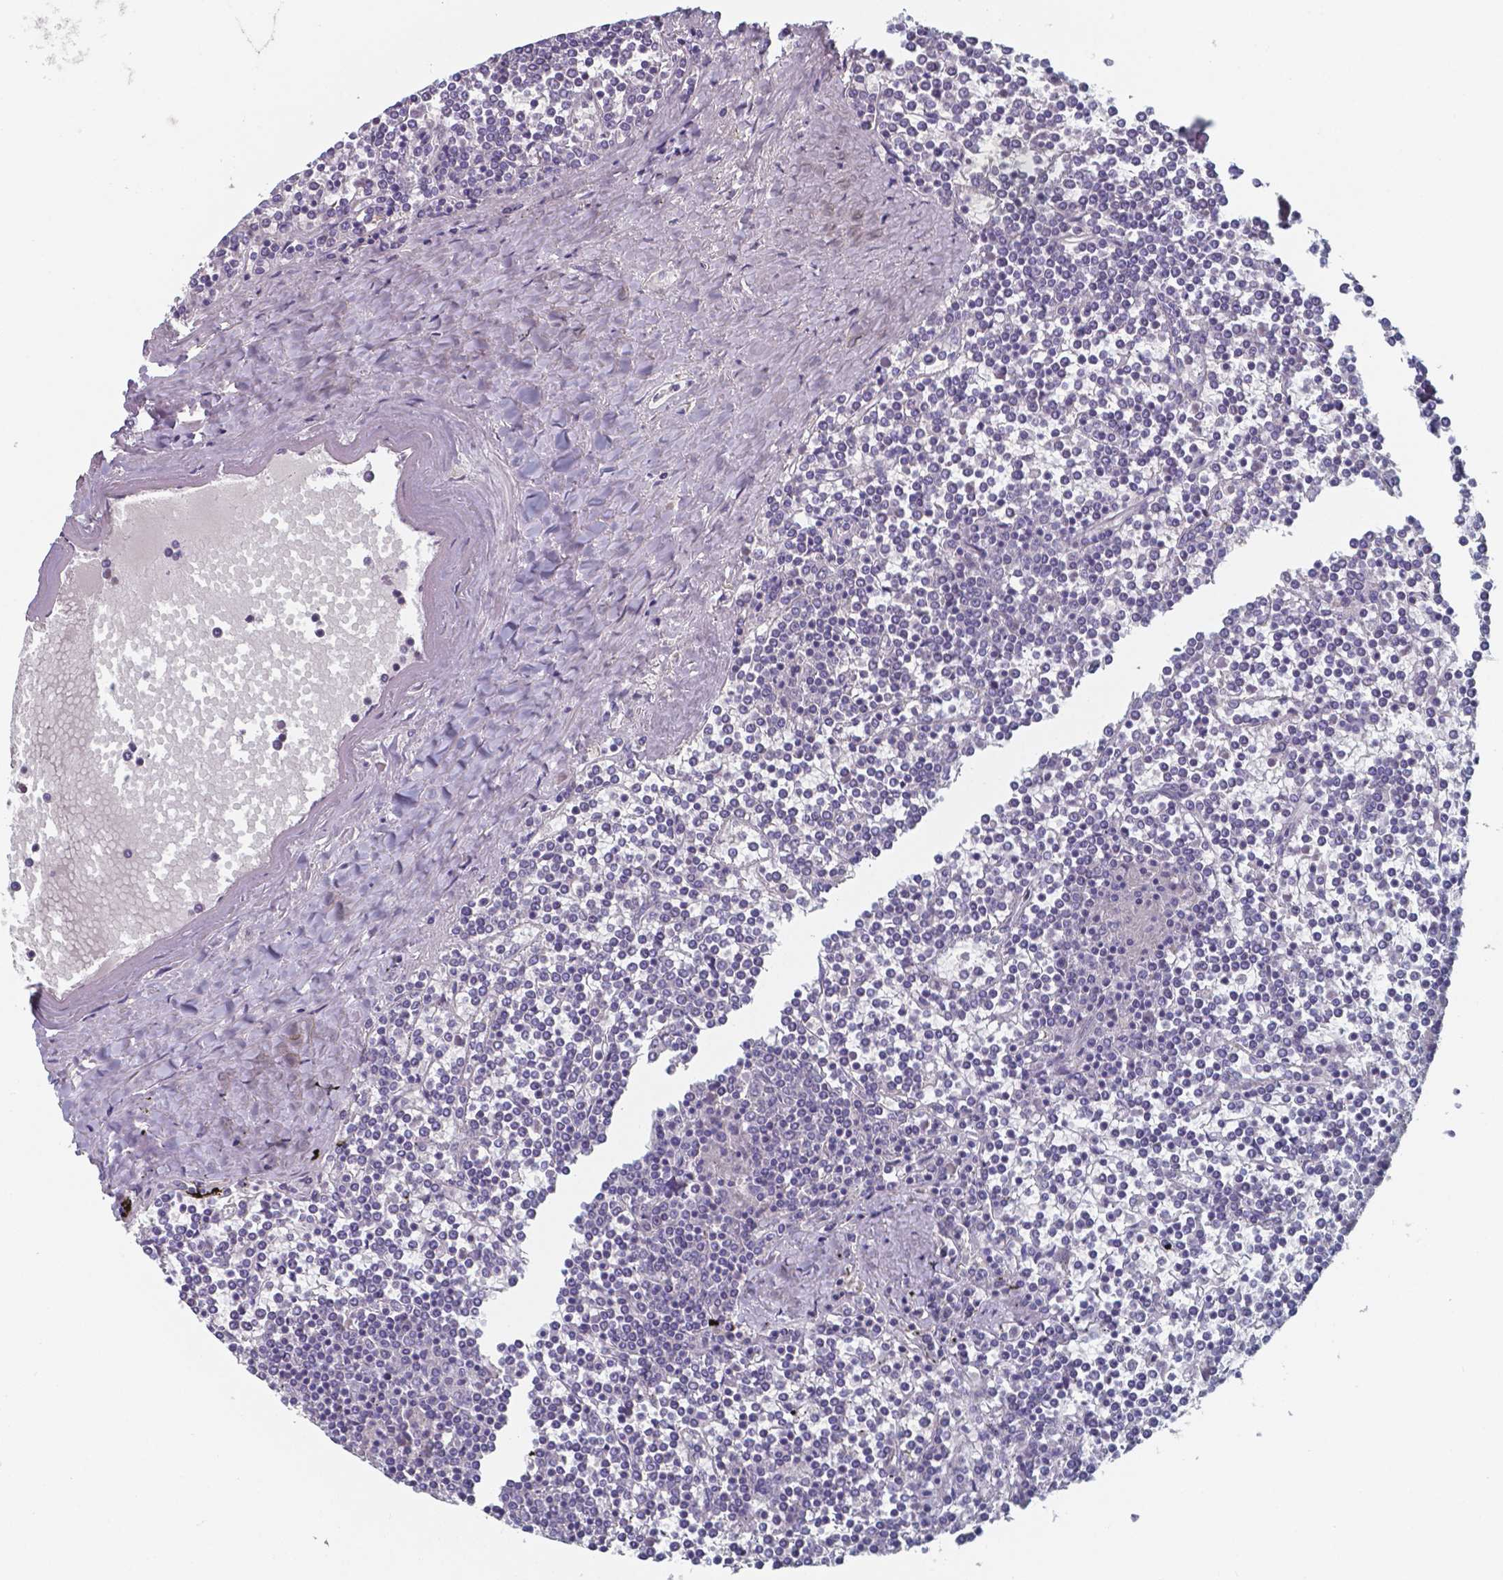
{"staining": {"intensity": "negative", "quantity": "none", "location": "none"}, "tissue": "lymphoma", "cell_type": "Tumor cells", "image_type": "cancer", "snomed": [{"axis": "morphology", "description": "Malignant lymphoma, non-Hodgkin's type, Low grade"}, {"axis": "topography", "description": "Spleen"}], "caption": "IHC of lymphoma displays no positivity in tumor cells.", "gene": "FOXJ1", "patient": {"sex": "female", "age": 19}}